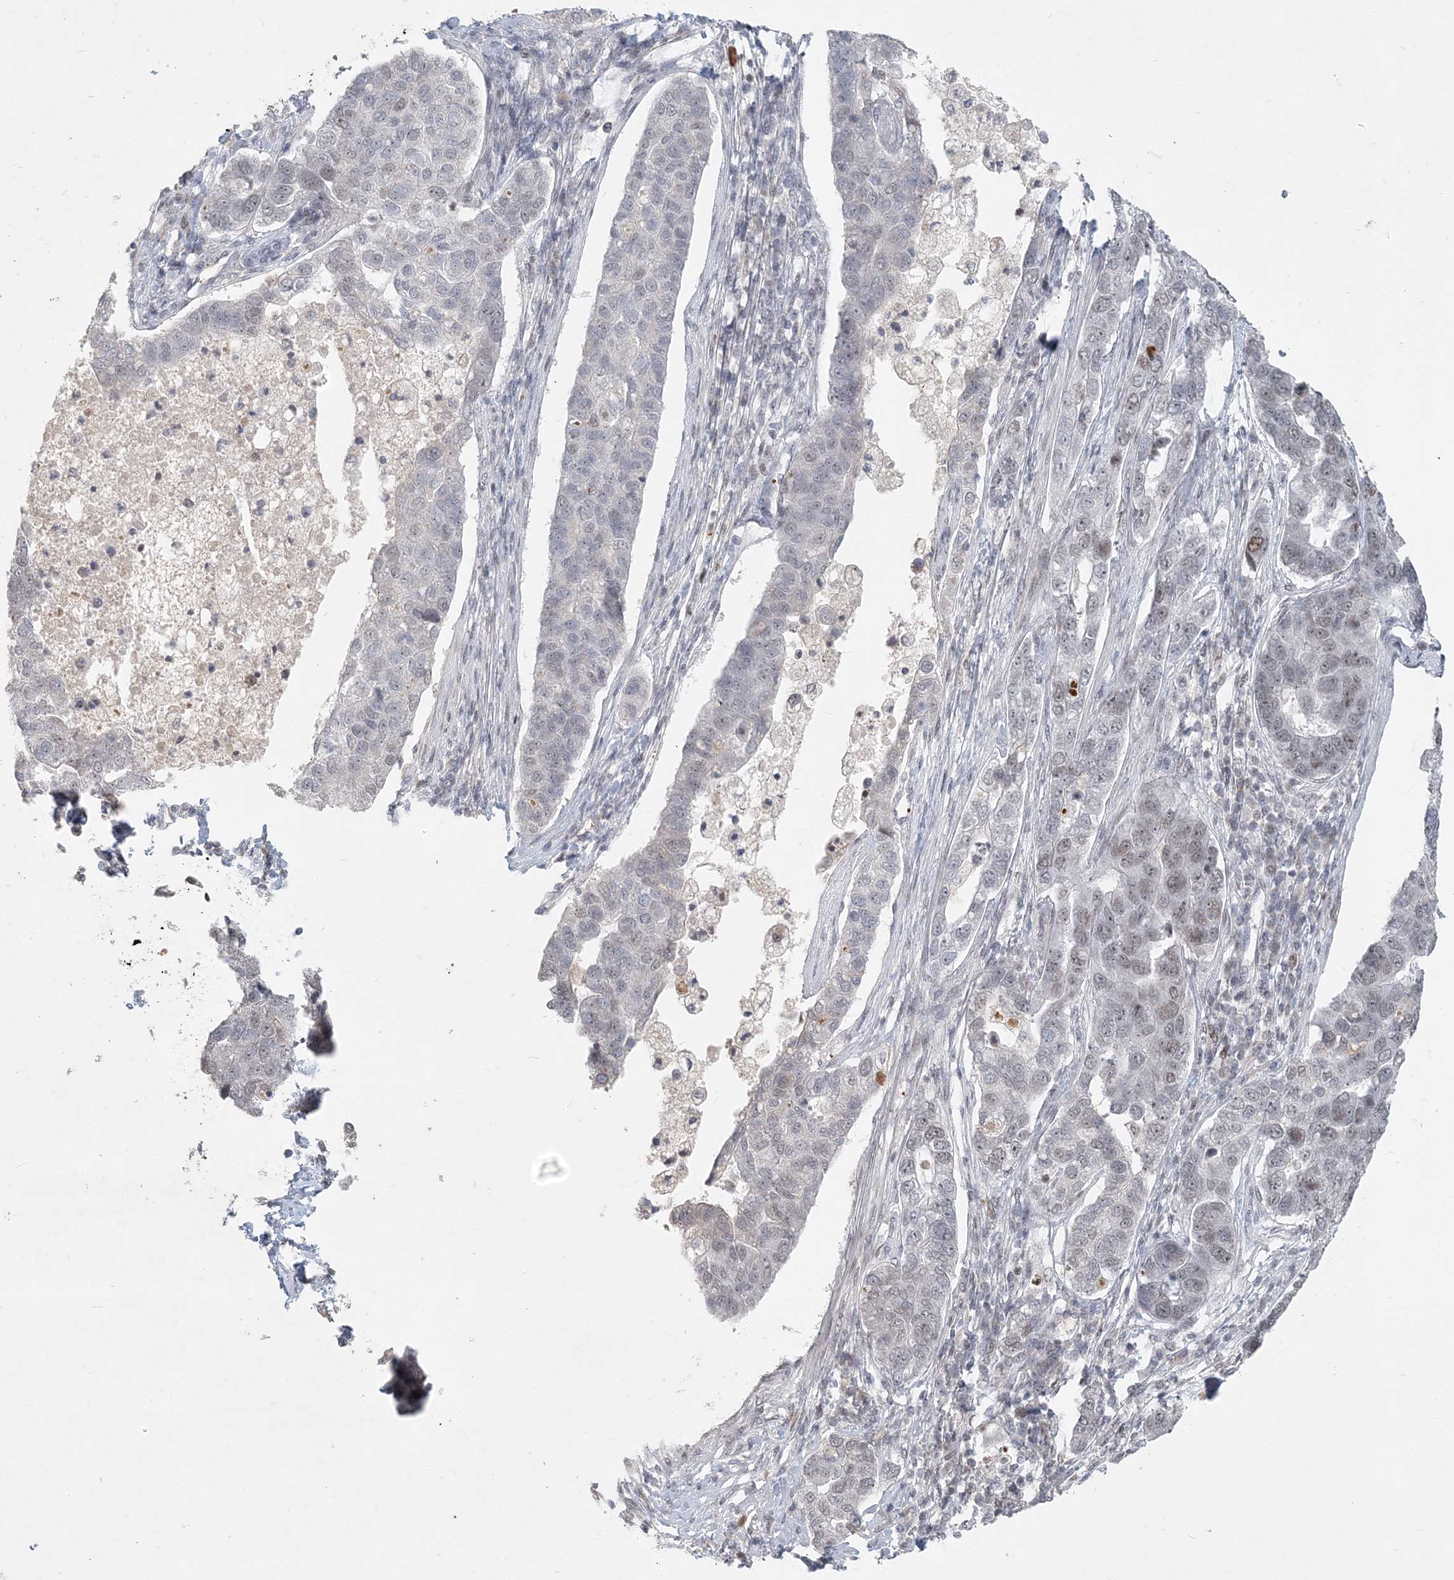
{"staining": {"intensity": "weak", "quantity": "<25%", "location": "nuclear"}, "tissue": "pancreatic cancer", "cell_type": "Tumor cells", "image_type": "cancer", "snomed": [{"axis": "morphology", "description": "Adenocarcinoma, NOS"}, {"axis": "topography", "description": "Pancreas"}], "caption": "IHC image of human pancreatic adenocarcinoma stained for a protein (brown), which reveals no expression in tumor cells.", "gene": "BAZ1B", "patient": {"sex": "female", "age": 61}}